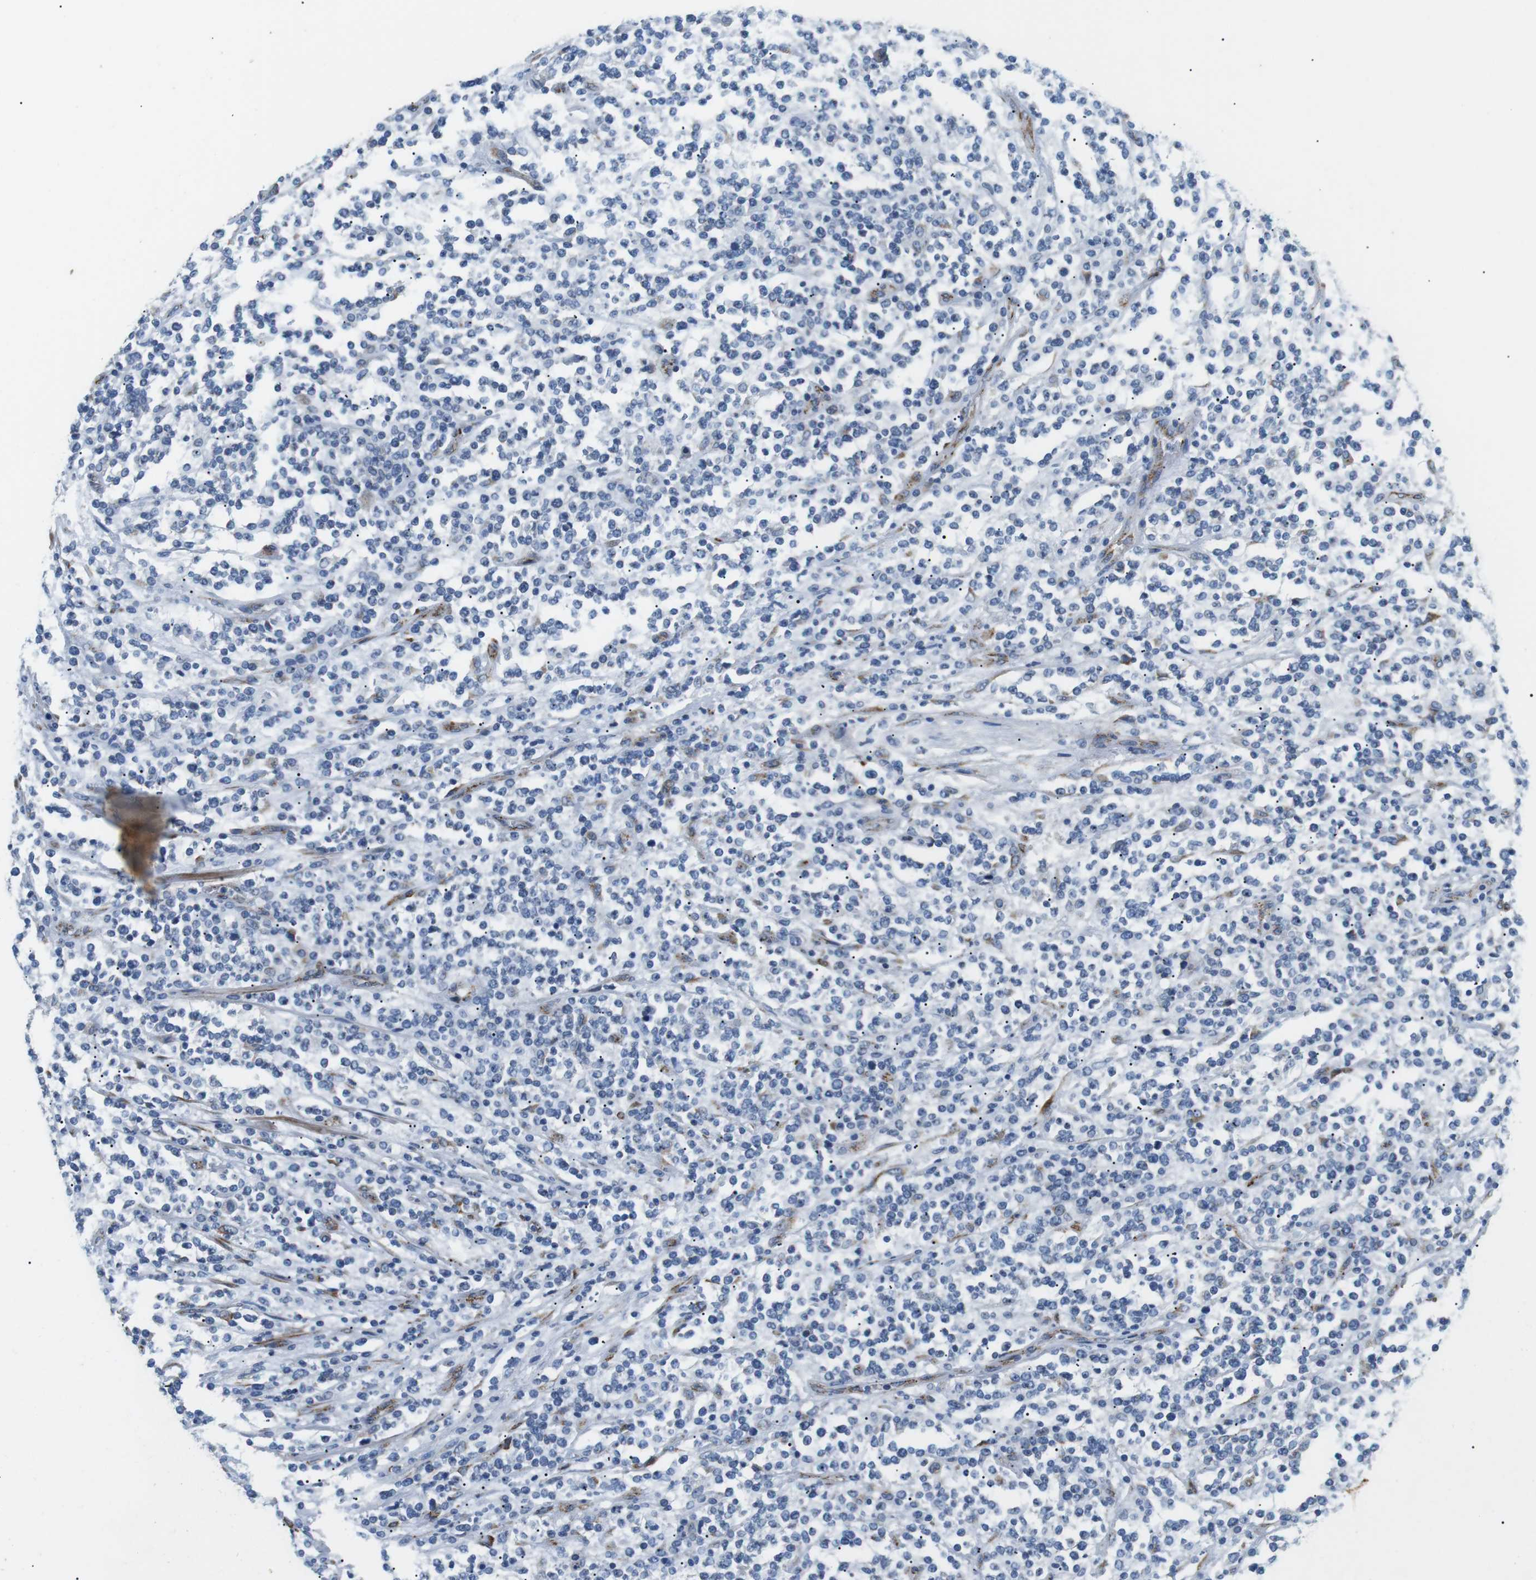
{"staining": {"intensity": "negative", "quantity": "none", "location": "none"}, "tissue": "lymphoma", "cell_type": "Tumor cells", "image_type": "cancer", "snomed": [{"axis": "morphology", "description": "Malignant lymphoma, non-Hodgkin's type, High grade"}, {"axis": "topography", "description": "Soft tissue"}], "caption": "Micrograph shows no protein staining in tumor cells of high-grade malignant lymphoma, non-Hodgkin's type tissue.", "gene": "UNC5CL", "patient": {"sex": "male", "age": 18}}